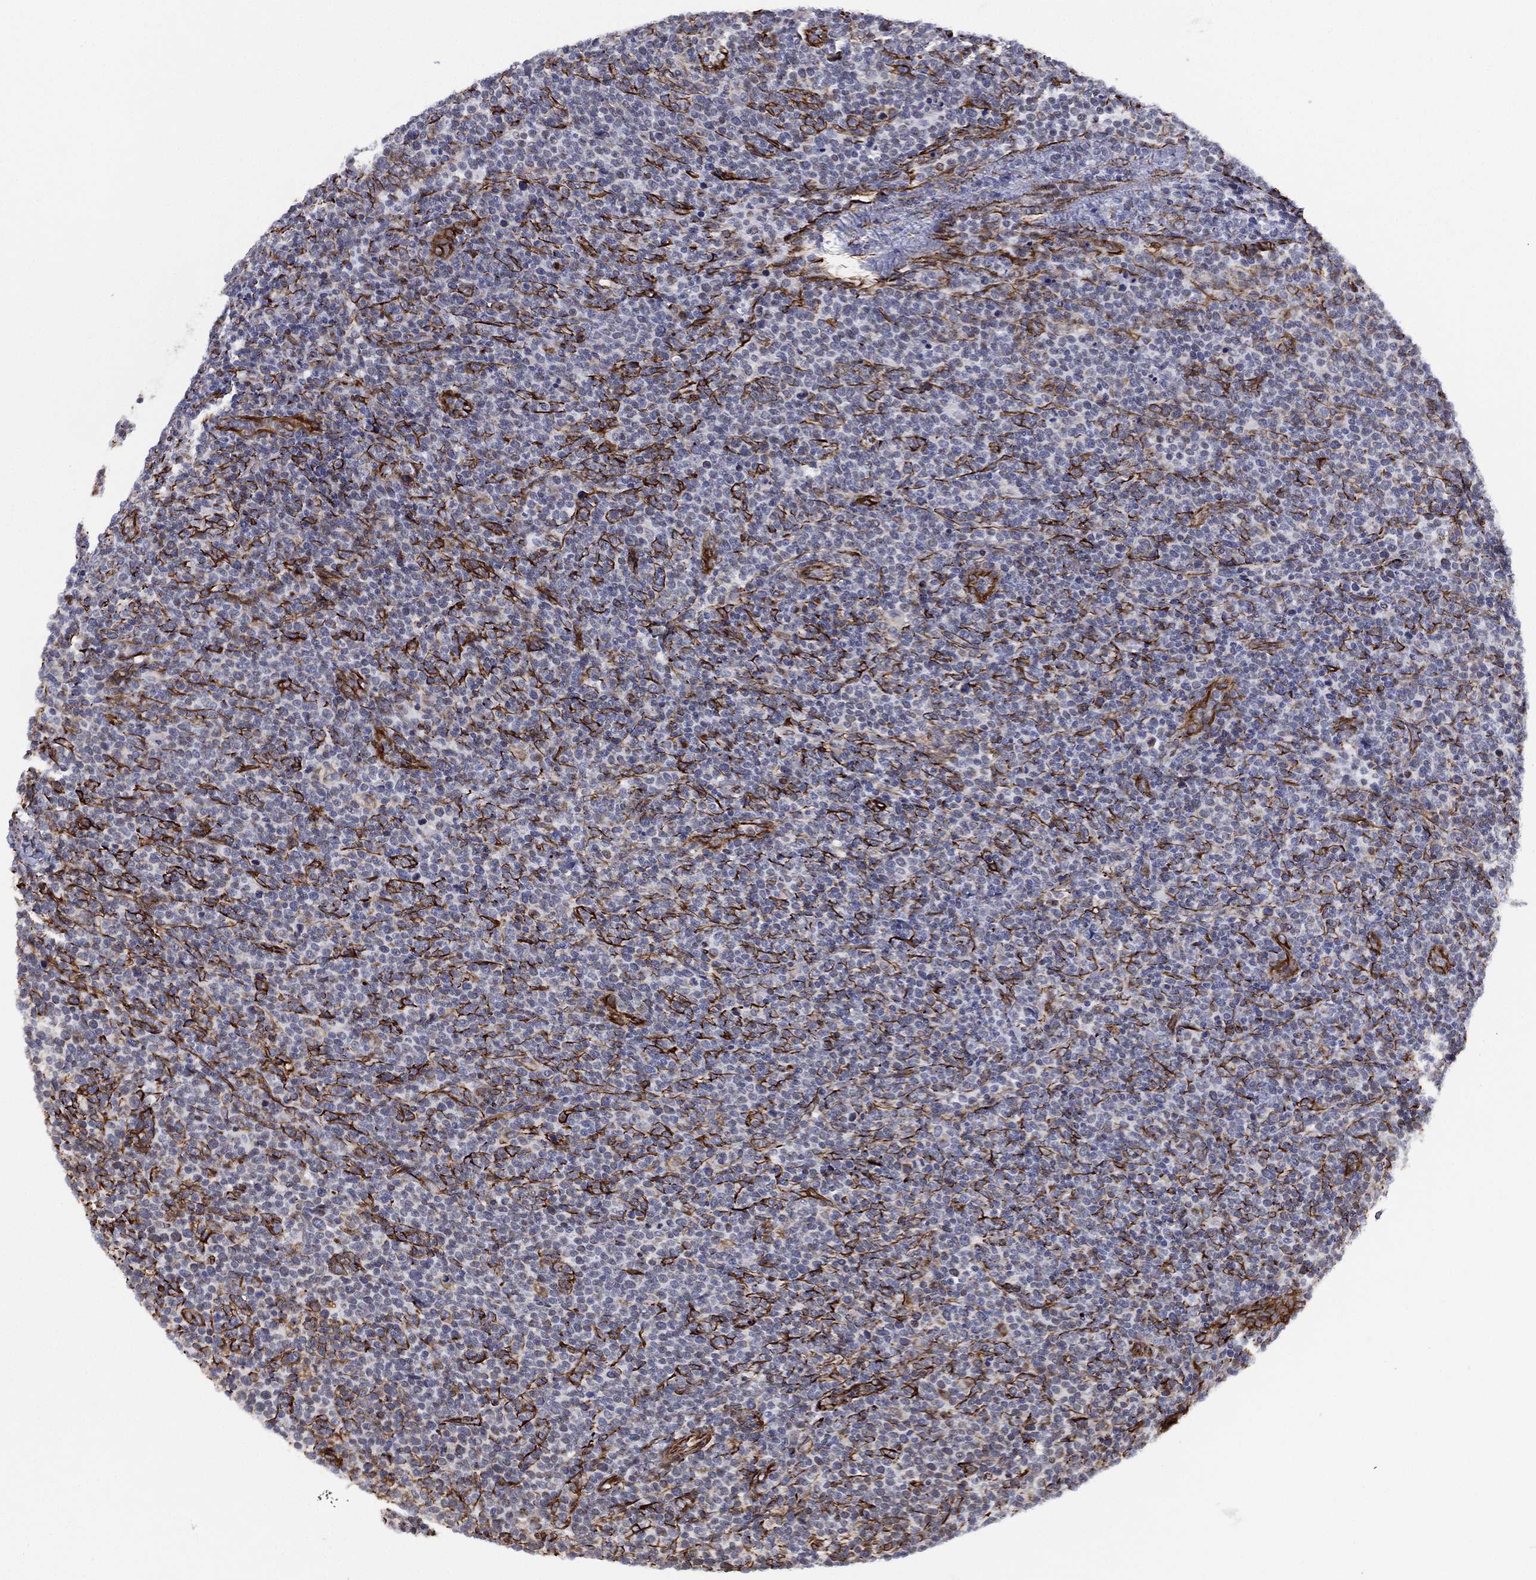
{"staining": {"intensity": "negative", "quantity": "none", "location": "none"}, "tissue": "lymphoma", "cell_type": "Tumor cells", "image_type": "cancer", "snomed": [{"axis": "morphology", "description": "Malignant lymphoma, non-Hodgkin's type, High grade"}, {"axis": "topography", "description": "Lymph node"}], "caption": "Immunohistochemical staining of high-grade malignant lymphoma, non-Hodgkin's type displays no significant expression in tumor cells. (DAB immunohistochemistry (IHC) with hematoxylin counter stain).", "gene": "MAS1", "patient": {"sex": "male", "age": 61}}